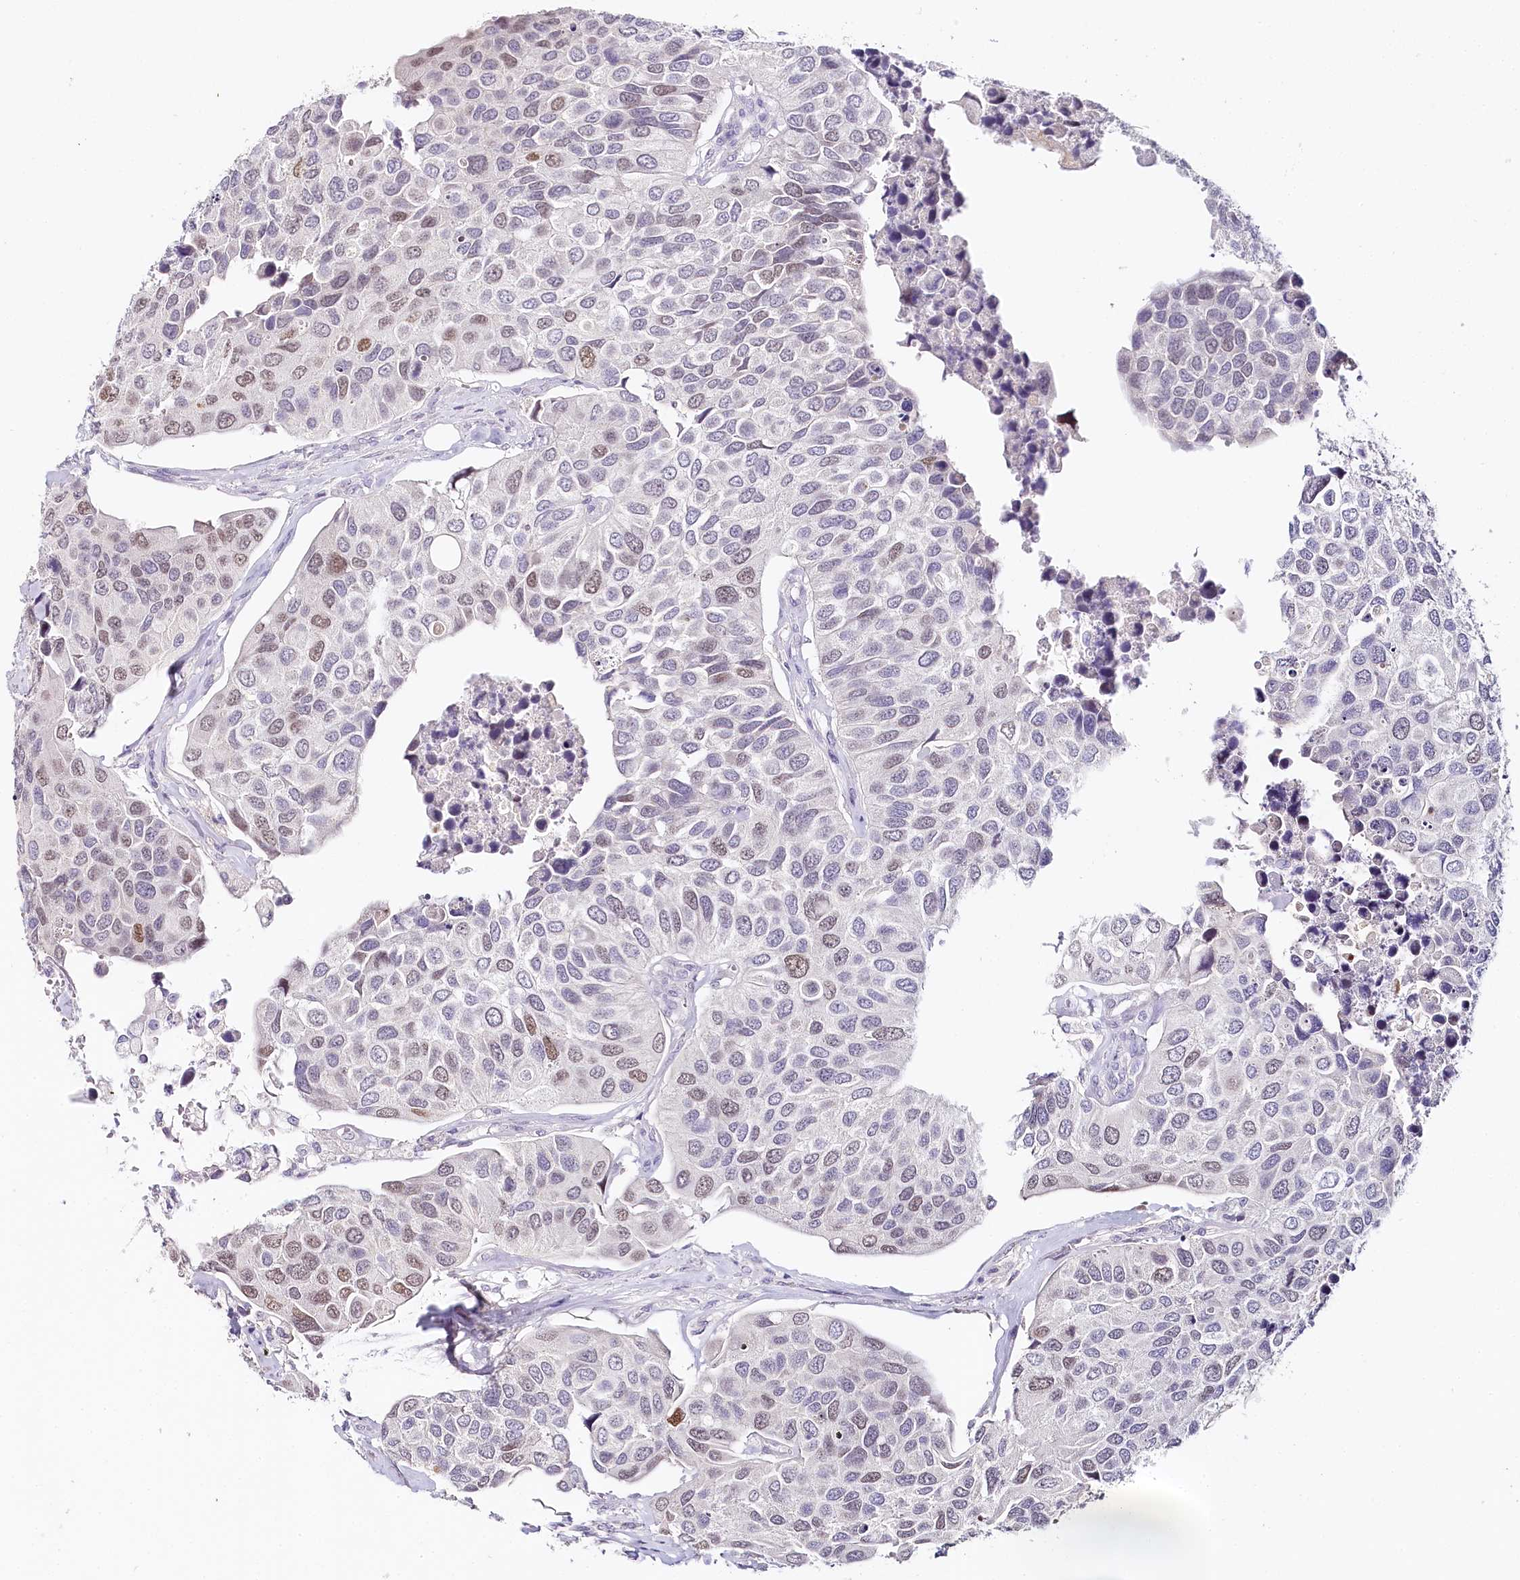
{"staining": {"intensity": "moderate", "quantity": "<25%", "location": "nuclear"}, "tissue": "urothelial cancer", "cell_type": "Tumor cells", "image_type": "cancer", "snomed": [{"axis": "morphology", "description": "Urothelial carcinoma, High grade"}, {"axis": "topography", "description": "Urinary bladder"}], "caption": "This histopathology image reveals urothelial cancer stained with immunohistochemistry to label a protein in brown. The nuclear of tumor cells show moderate positivity for the protein. Nuclei are counter-stained blue.", "gene": "TP53", "patient": {"sex": "male", "age": 74}}